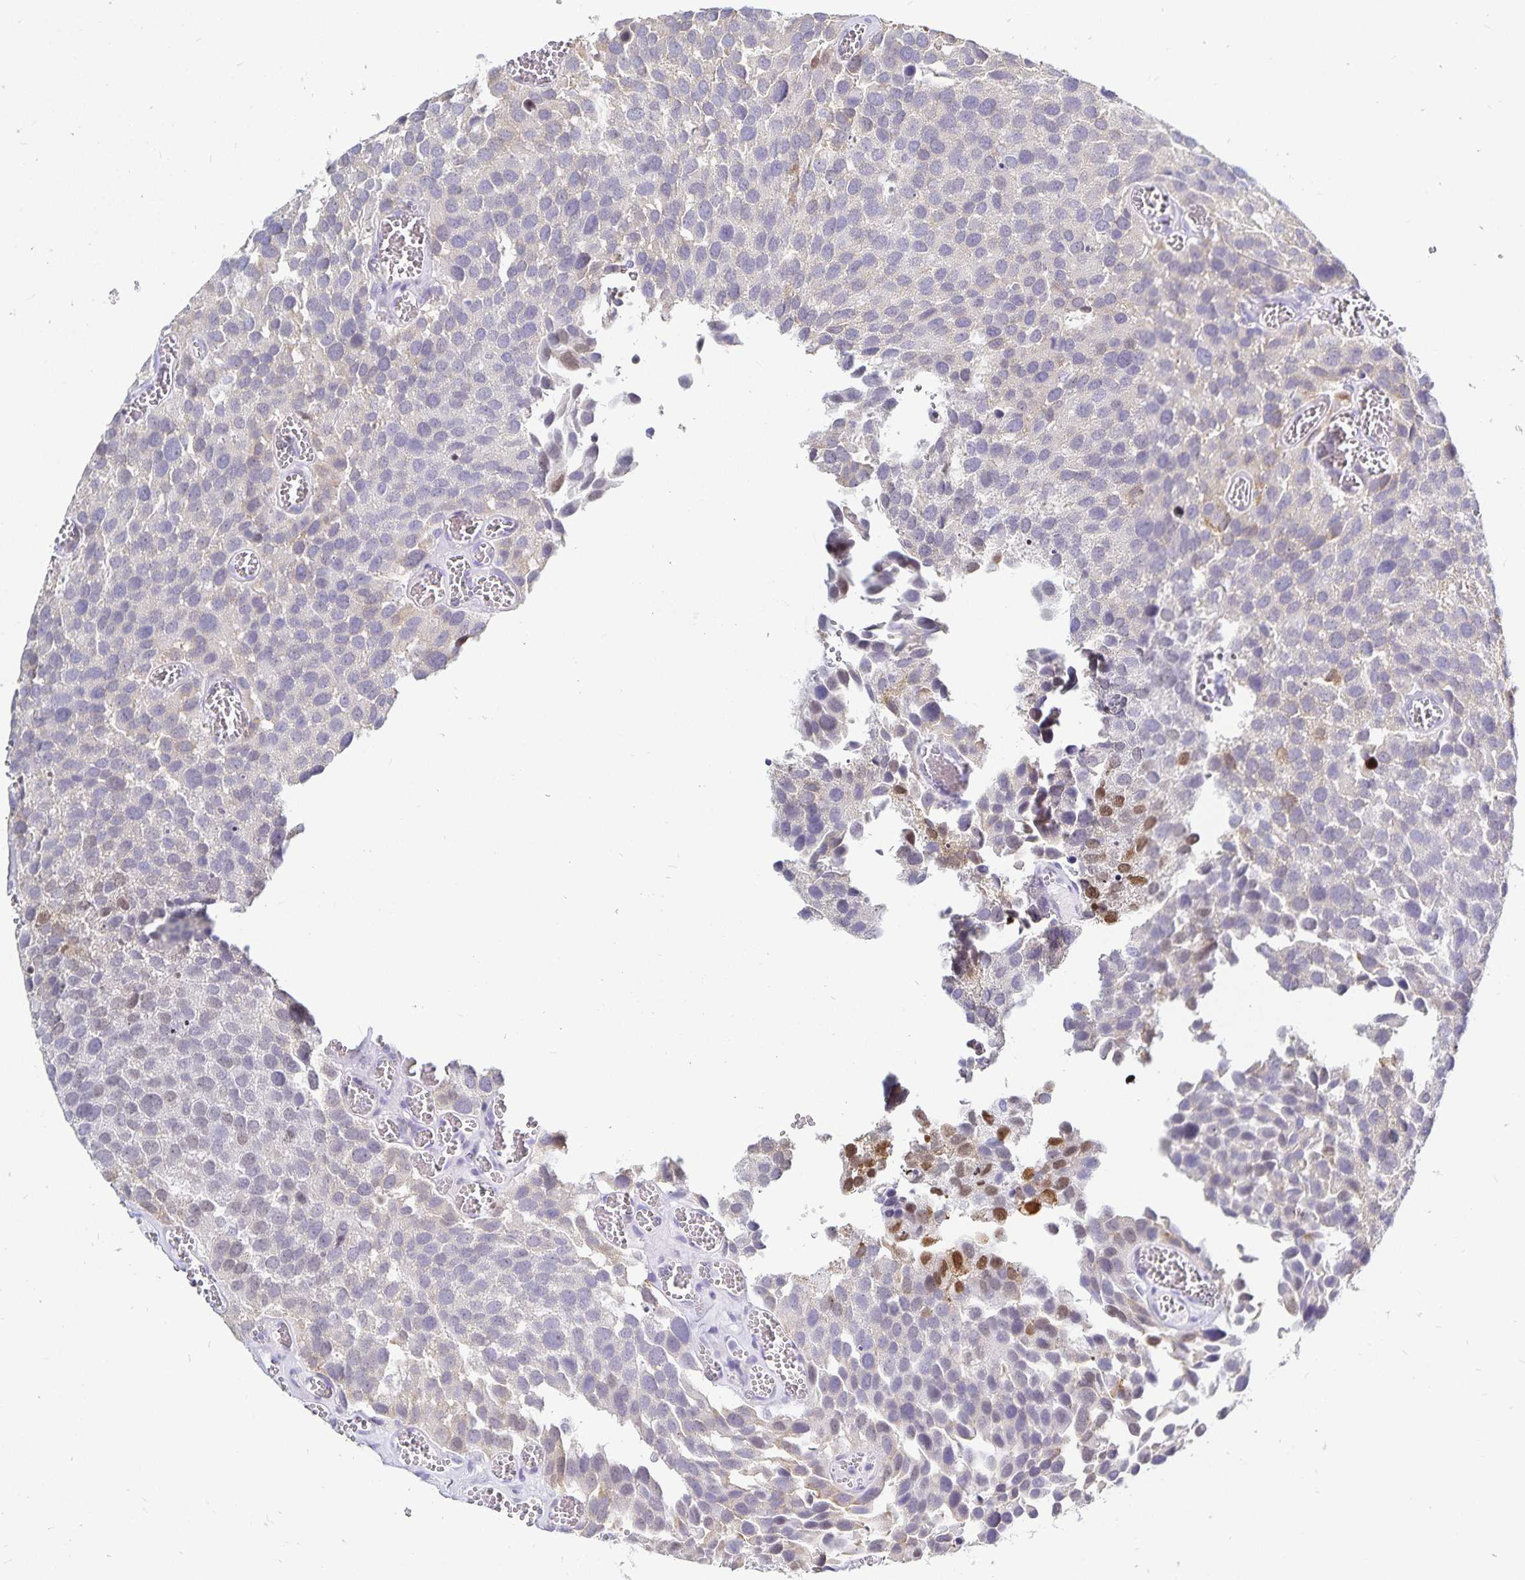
{"staining": {"intensity": "moderate", "quantity": "<25%", "location": "nuclear"}, "tissue": "urothelial cancer", "cell_type": "Tumor cells", "image_type": "cancer", "snomed": [{"axis": "morphology", "description": "Urothelial carcinoma, Low grade"}, {"axis": "topography", "description": "Urinary bladder"}], "caption": "Immunohistochemistry (IHC) of urothelial carcinoma (low-grade) demonstrates low levels of moderate nuclear expression in approximately <25% of tumor cells. The staining is performed using DAB brown chromogen to label protein expression. The nuclei are counter-stained blue using hematoxylin.", "gene": "HMGB3", "patient": {"sex": "female", "age": 69}}